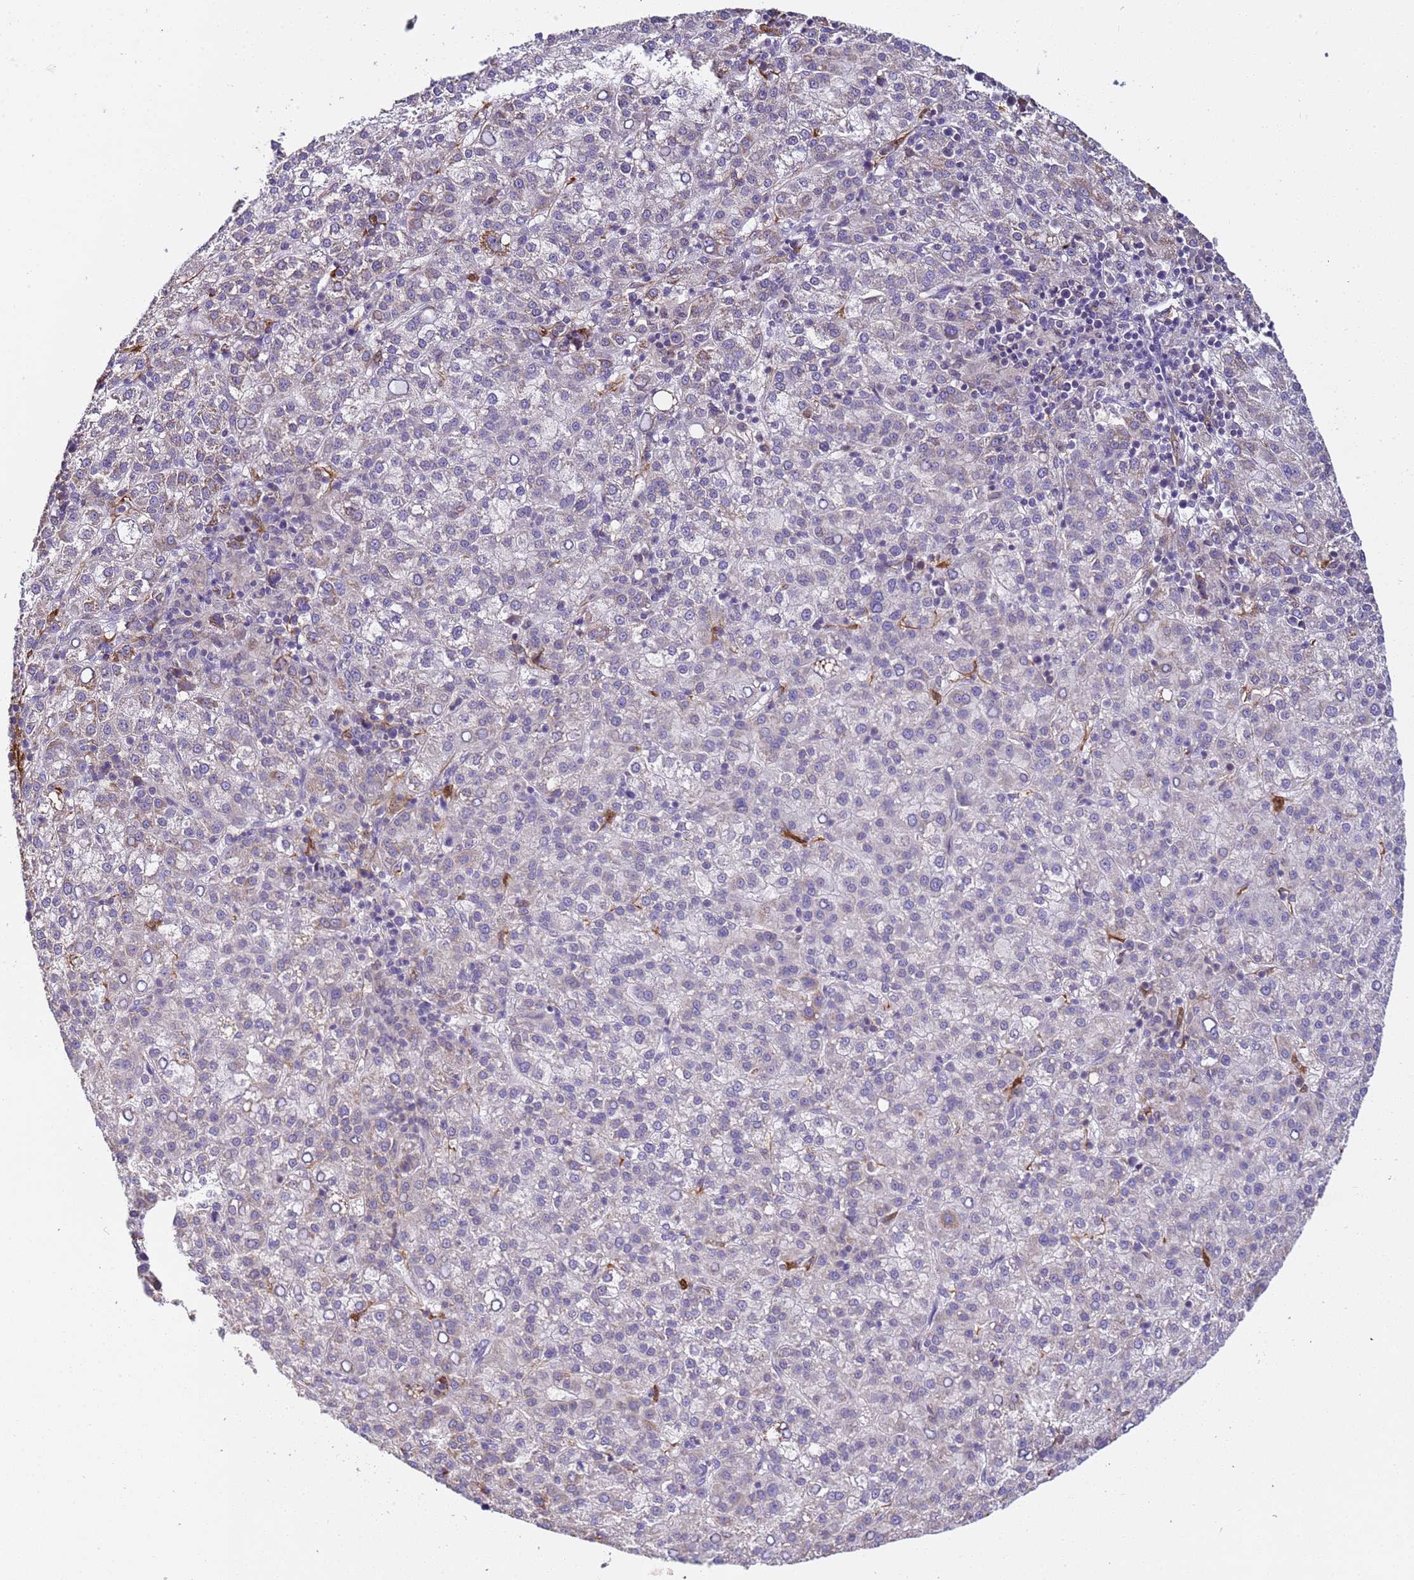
{"staining": {"intensity": "negative", "quantity": "none", "location": "none"}, "tissue": "liver cancer", "cell_type": "Tumor cells", "image_type": "cancer", "snomed": [{"axis": "morphology", "description": "Carcinoma, Hepatocellular, NOS"}, {"axis": "topography", "description": "Liver"}], "caption": "Immunohistochemistry micrograph of human hepatocellular carcinoma (liver) stained for a protein (brown), which shows no staining in tumor cells.", "gene": "PLCXD3", "patient": {"sex": "female", "age": 58}}